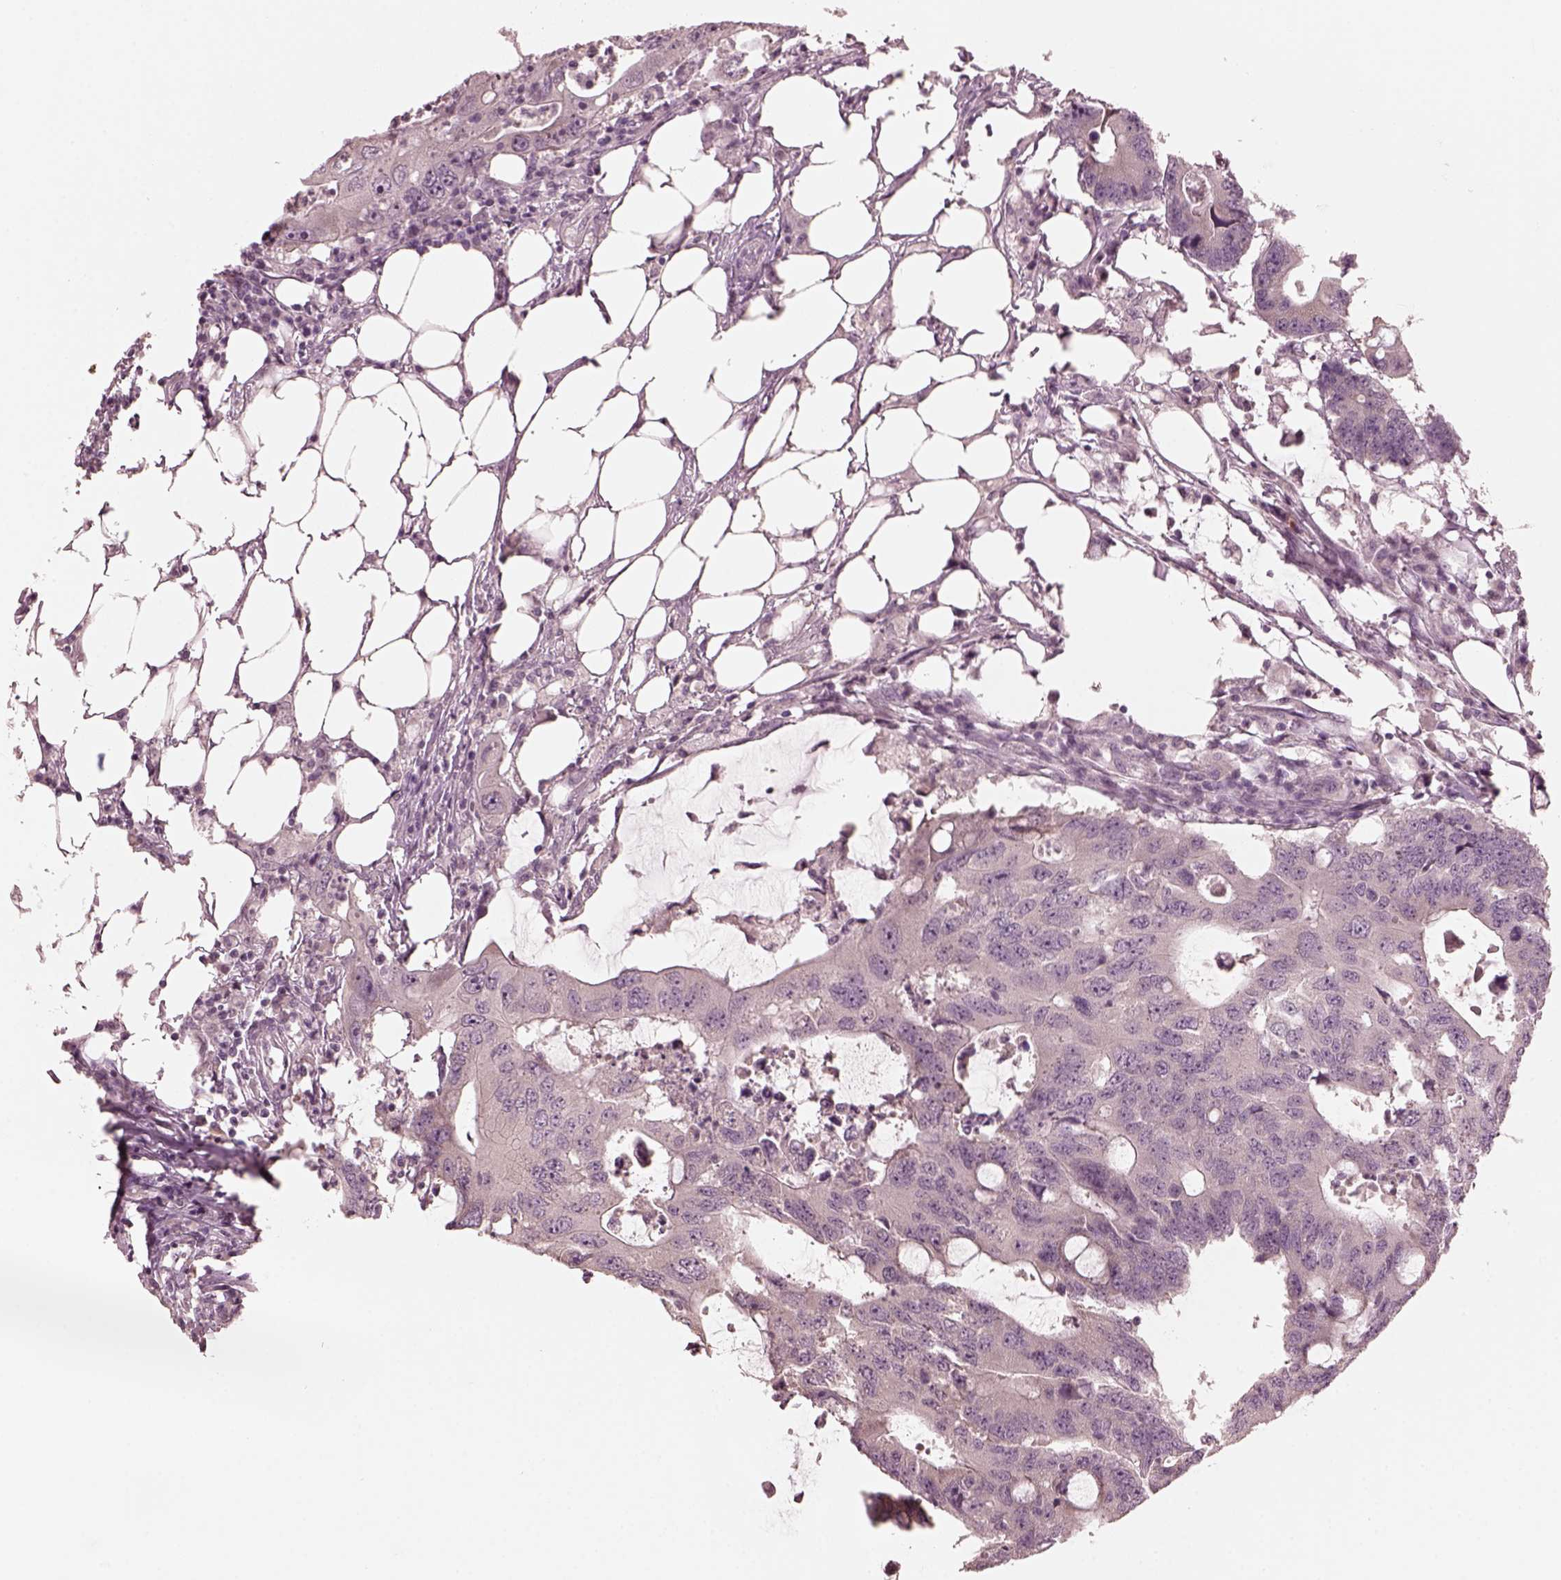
{"staining": {"intensity": "negative", "quantity": "none", "location": "none"}, "tissue": "colorectal cancer", "cell_type": "Tumor cells", "image_type": "cancer", "snomed": [{"axis": "morphology", "description": "Adenocarcinoma, NOS"}, {"axis": "topography", "description": "Colon"}], "caption": "Protein analysis of colorectal cancer reveals no significant expression in tumor cells.", "gene": "RGS7", "patient": {"sex": "male", "age": 71}}